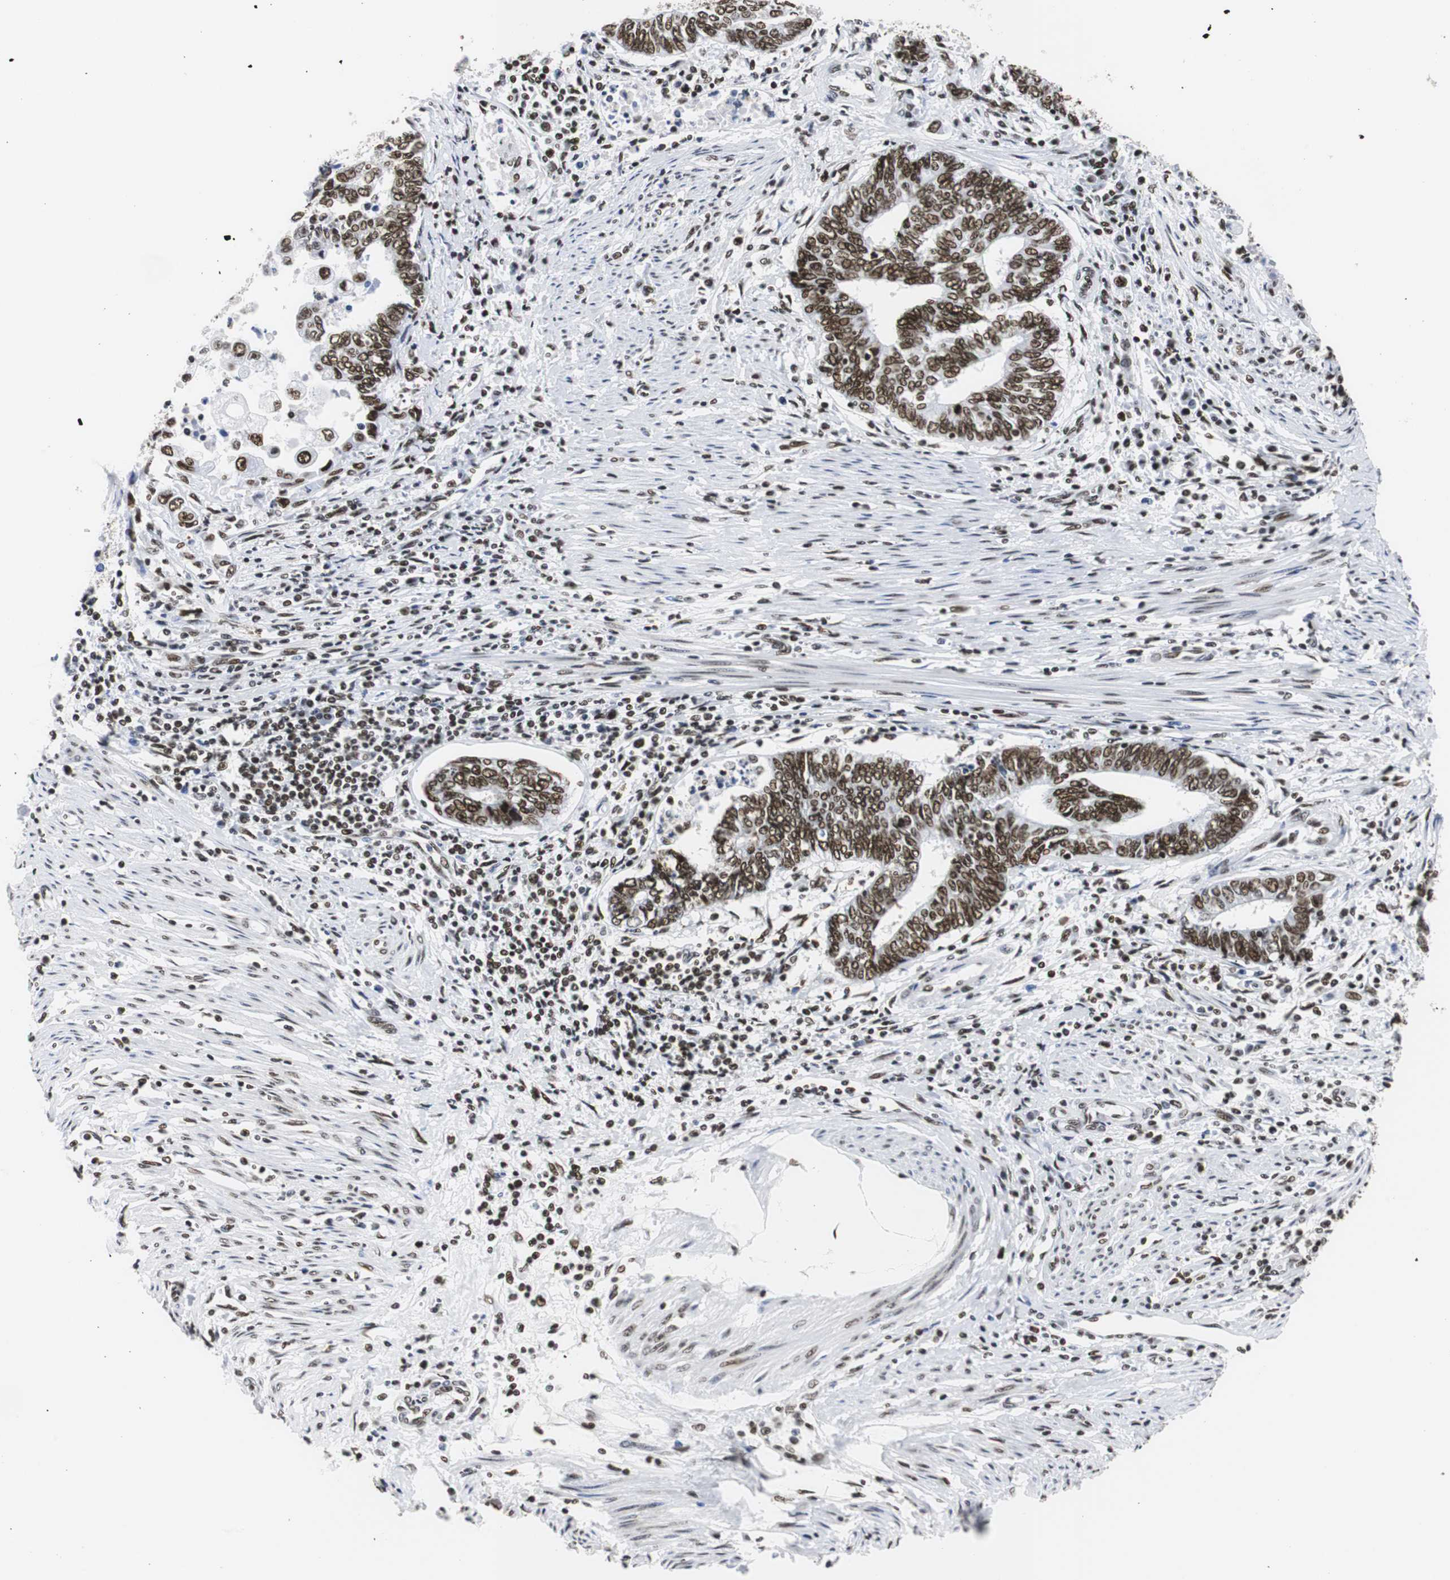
{"staining": {"intensity": "strong", "quantity": ">75%", "location": "nuclear"}, "tissue": "endometrial cancer", "cell_type": "Tumor cells", "image_type": "cancer", "snomed": [{"axis": "morphology", "description": "Adenocarcinoma, NOS"}, {"axis": "topography", "description": "Uterus"}, {"axis": "topography", "description": "Endometrium"}], "caption": "The photomicrograph demonstrates immunohistochemical staining of endometrial cancer (adenocarcinoma). There is strong nuclear expression is present in about >75% of tumor cells.", "gene": "HNRNPH2", "patient": {"sex": "female", "age": 70}}